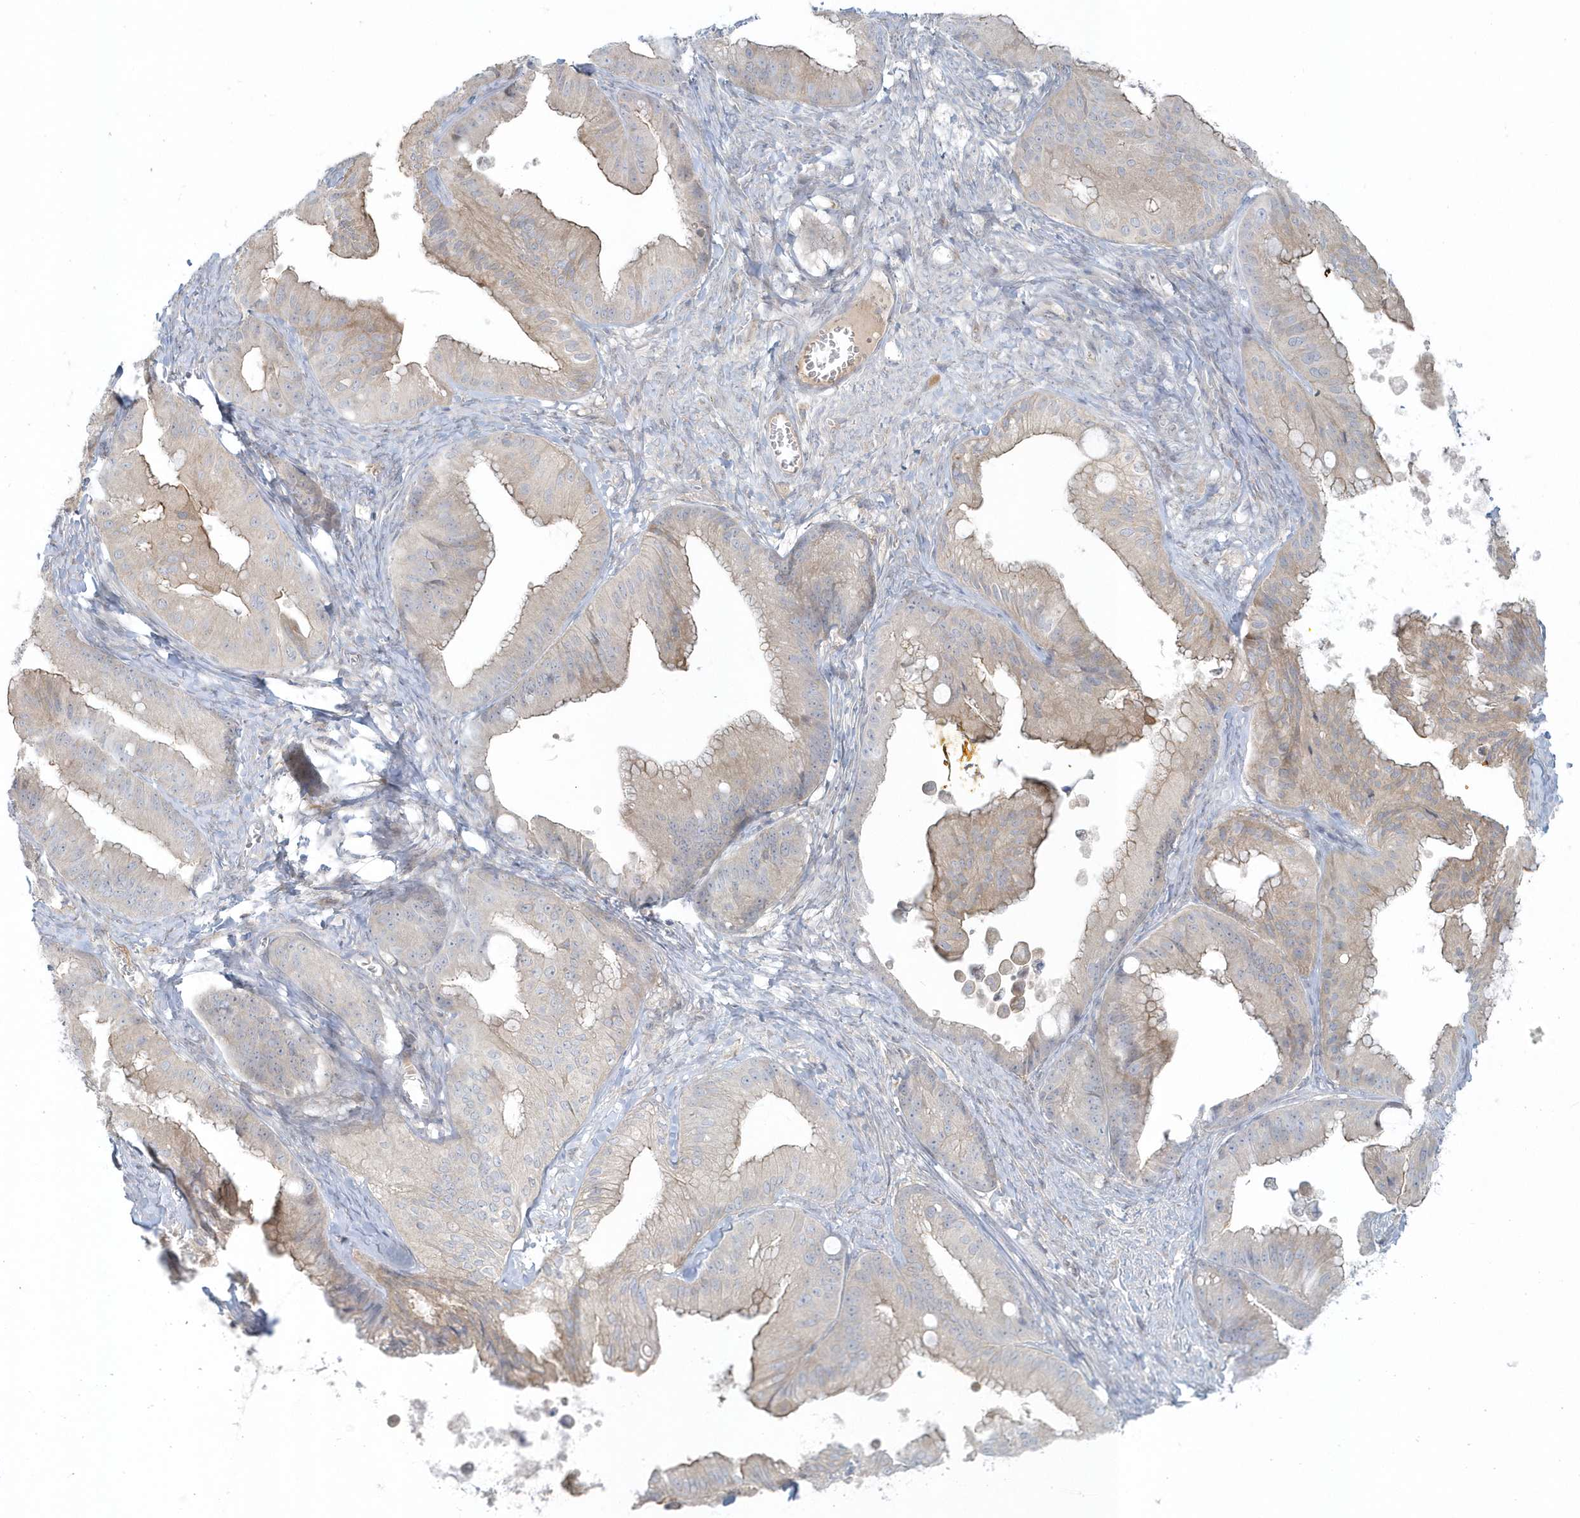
{"staining": {"intensity": "weak", "quantity": "25%-75%", "location": "cytoplasmic/membranous"}, "tissue": "ovarian cancer", "cell_type": "Tumor cells", "image_type": "cancer", "snomed": [{"axis": "morphology", "description": "Cystadenocarcinoma, mucinous, NOS"}, {"axis": "topography", "description": "Ovary"}], "caption": "This histopathology image demonstrates ovarian mucinous cystadenocarcinoma stained with IHC to label a protein in brown. The cytoplasmic/membranous of tumor cells show weak positivity for the protein. Nuclei are counter-stained blue.", "gene": "BLTP3A", "patient": {"sex": "female", "age": 71}}